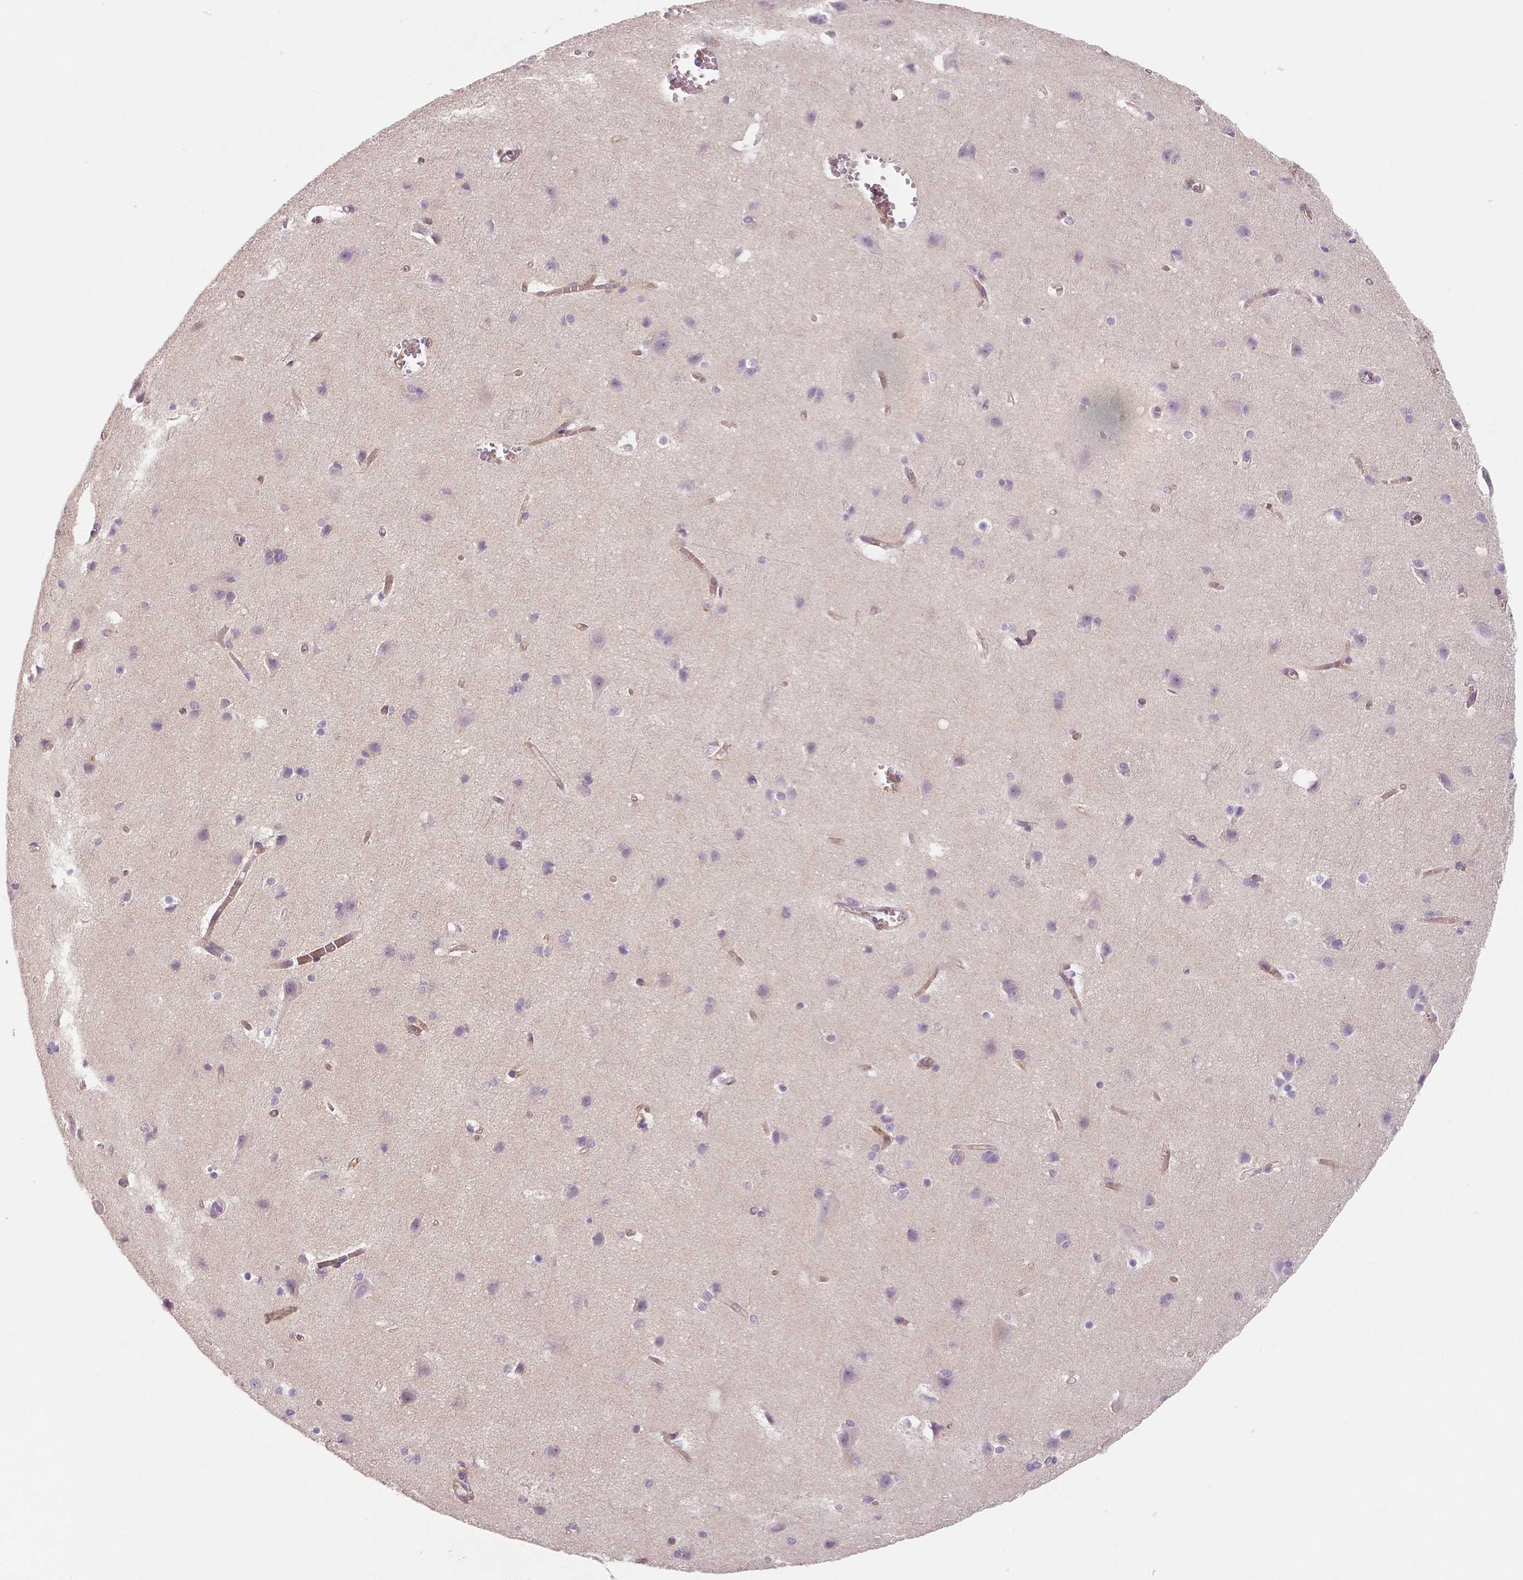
{"staining": {"intensity": "moderate", "quantity": ">75%", "location": "cytoplasmic/membranous"}, "tissue": "cerebral cortex", "cell_type": "Endothelial cells", "image_type": "normal", "snomed": [{"axis": "morphology", "description": "Normal tissue, NOS"}, {"axis": "topography", "description": "Cerebral cortex"}], "caption": "Approximately >75% of endothelial cells in normal cerebral cortex show moderate cytoplasmic/membranous protein staining as visualized by brown immunohistochemical staining.", "gene": "FLT1", "patient": {"sex": "male", "age": 37}}